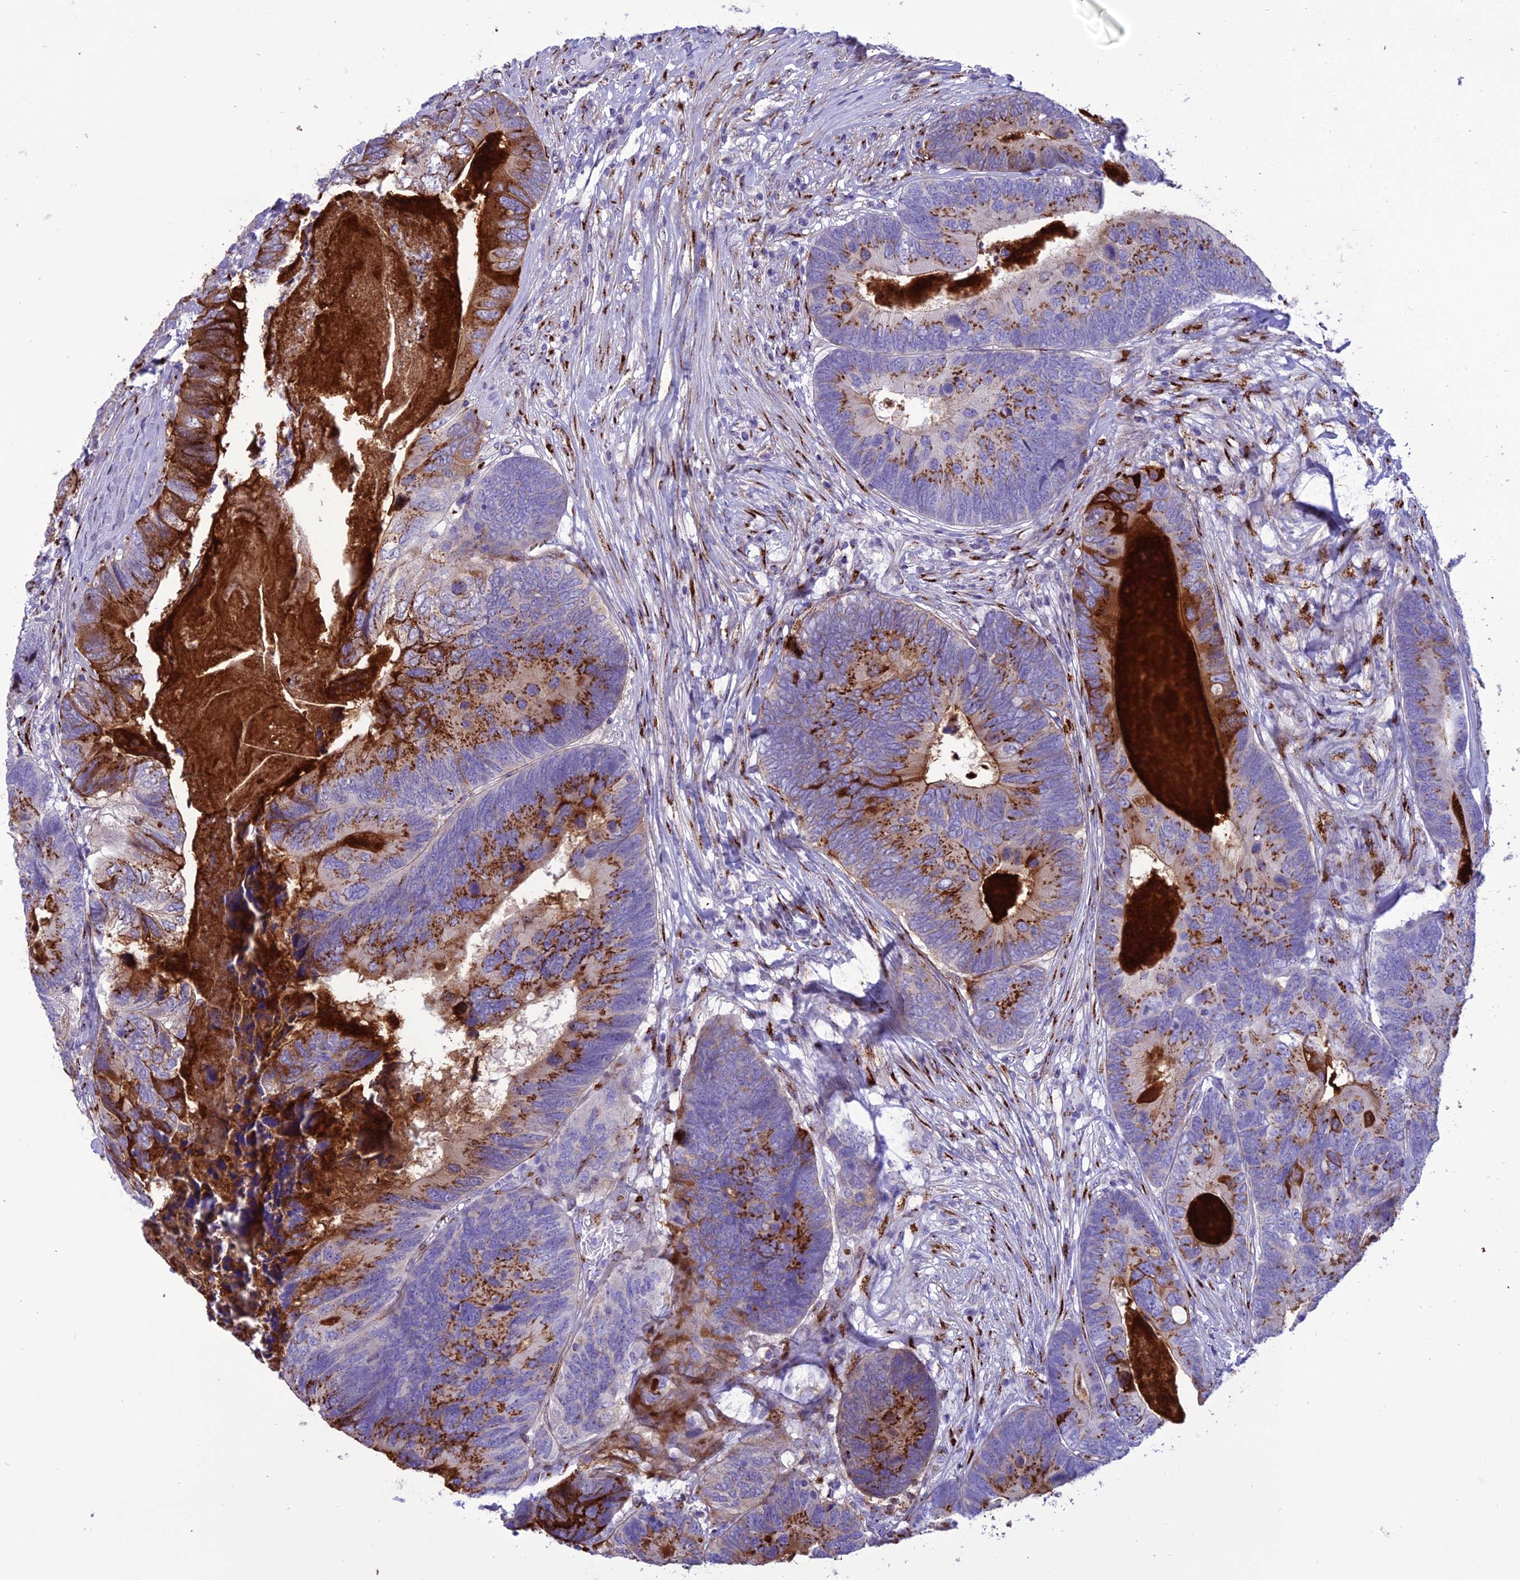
{"staining": {"intensity": "strong", "quantity": ">75%", "location": "cytoplasmic/membranous"}, "tissue": "colorectal cancer", "cell_type": "Tumor cells", "image_type": "cancer", "snomed": [{"axis": "morphology", "description": "Adenocarcinoma, NOS"}, {"axis": "topography", "description": "Colon"}], "caption": "Immunohistochemistry image of human adenocarcinoma (colorectal) stained for a protein (brown), which displays high levels of strong cytoplasmic/membranous staining in approximately >75% of tumor cells.", "gene": "GOLM2", "patient": {"sex": "female", "age": 67}}